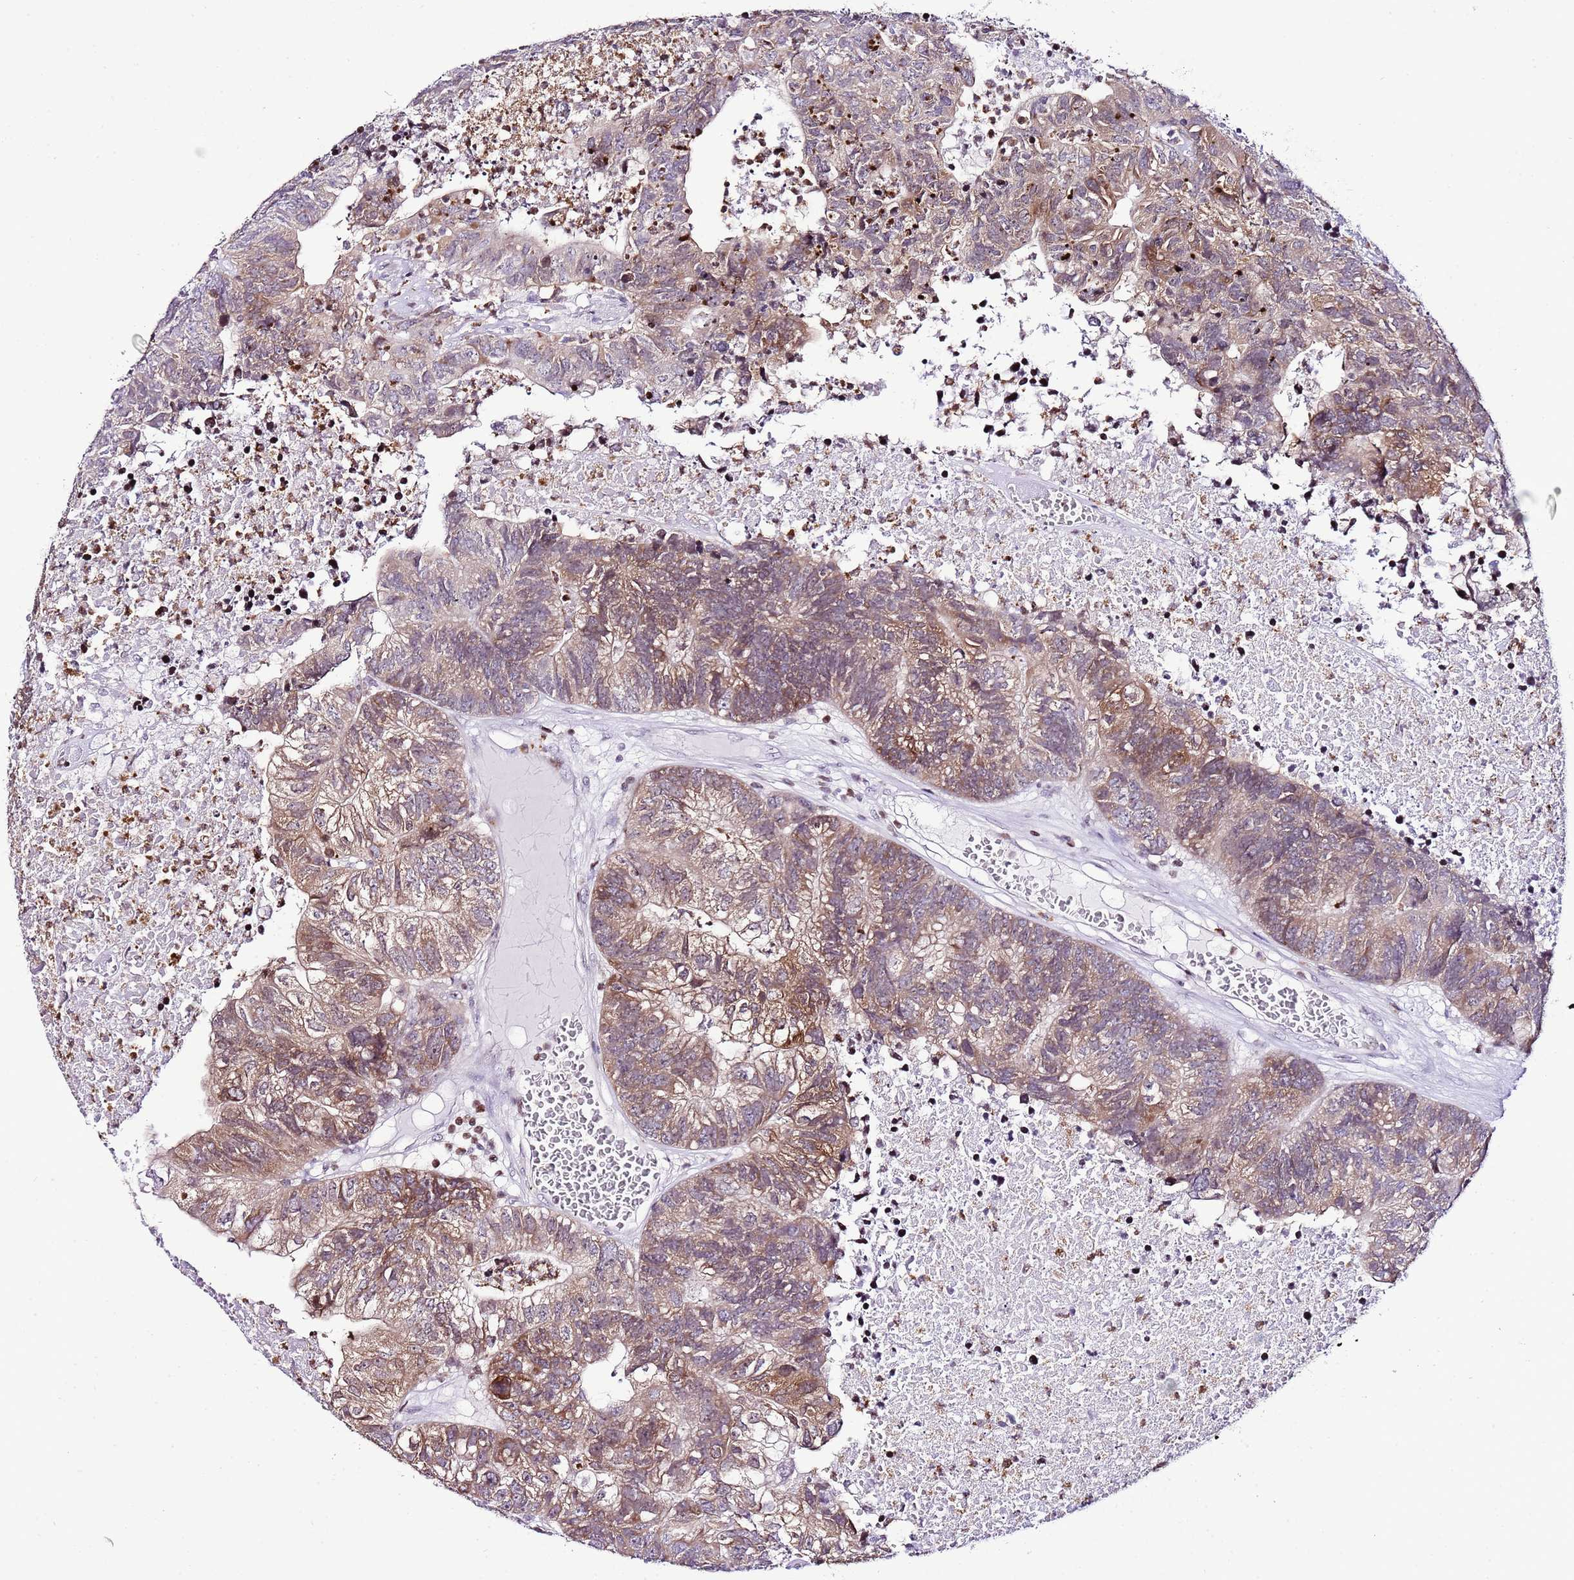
{"staining": {"intensity": "moderate", "quantity": ">75%", "location": "cytoplasmic/membranous"}, "tissue": "colorectal cancer", "cell_type": "Tumor cells", "image_type": "cancer", "snomed": [{"axis": "morphology", "description": "Adenocarcinoma, NOS"}, {"axis": "topography", "description": "Colon"}], "caption": "Protein expression analysis of human colorectal adenocarcinoma reveals moderate cytoplasmic/membranous staining in about >75% of tumor cells. (DAB (3,3'-diaminobenzidine) IHC, brown staining for protein, blue staining for nuclei).", "gene": "PRR15", "patient": {"sex": "female", "age": 48}}